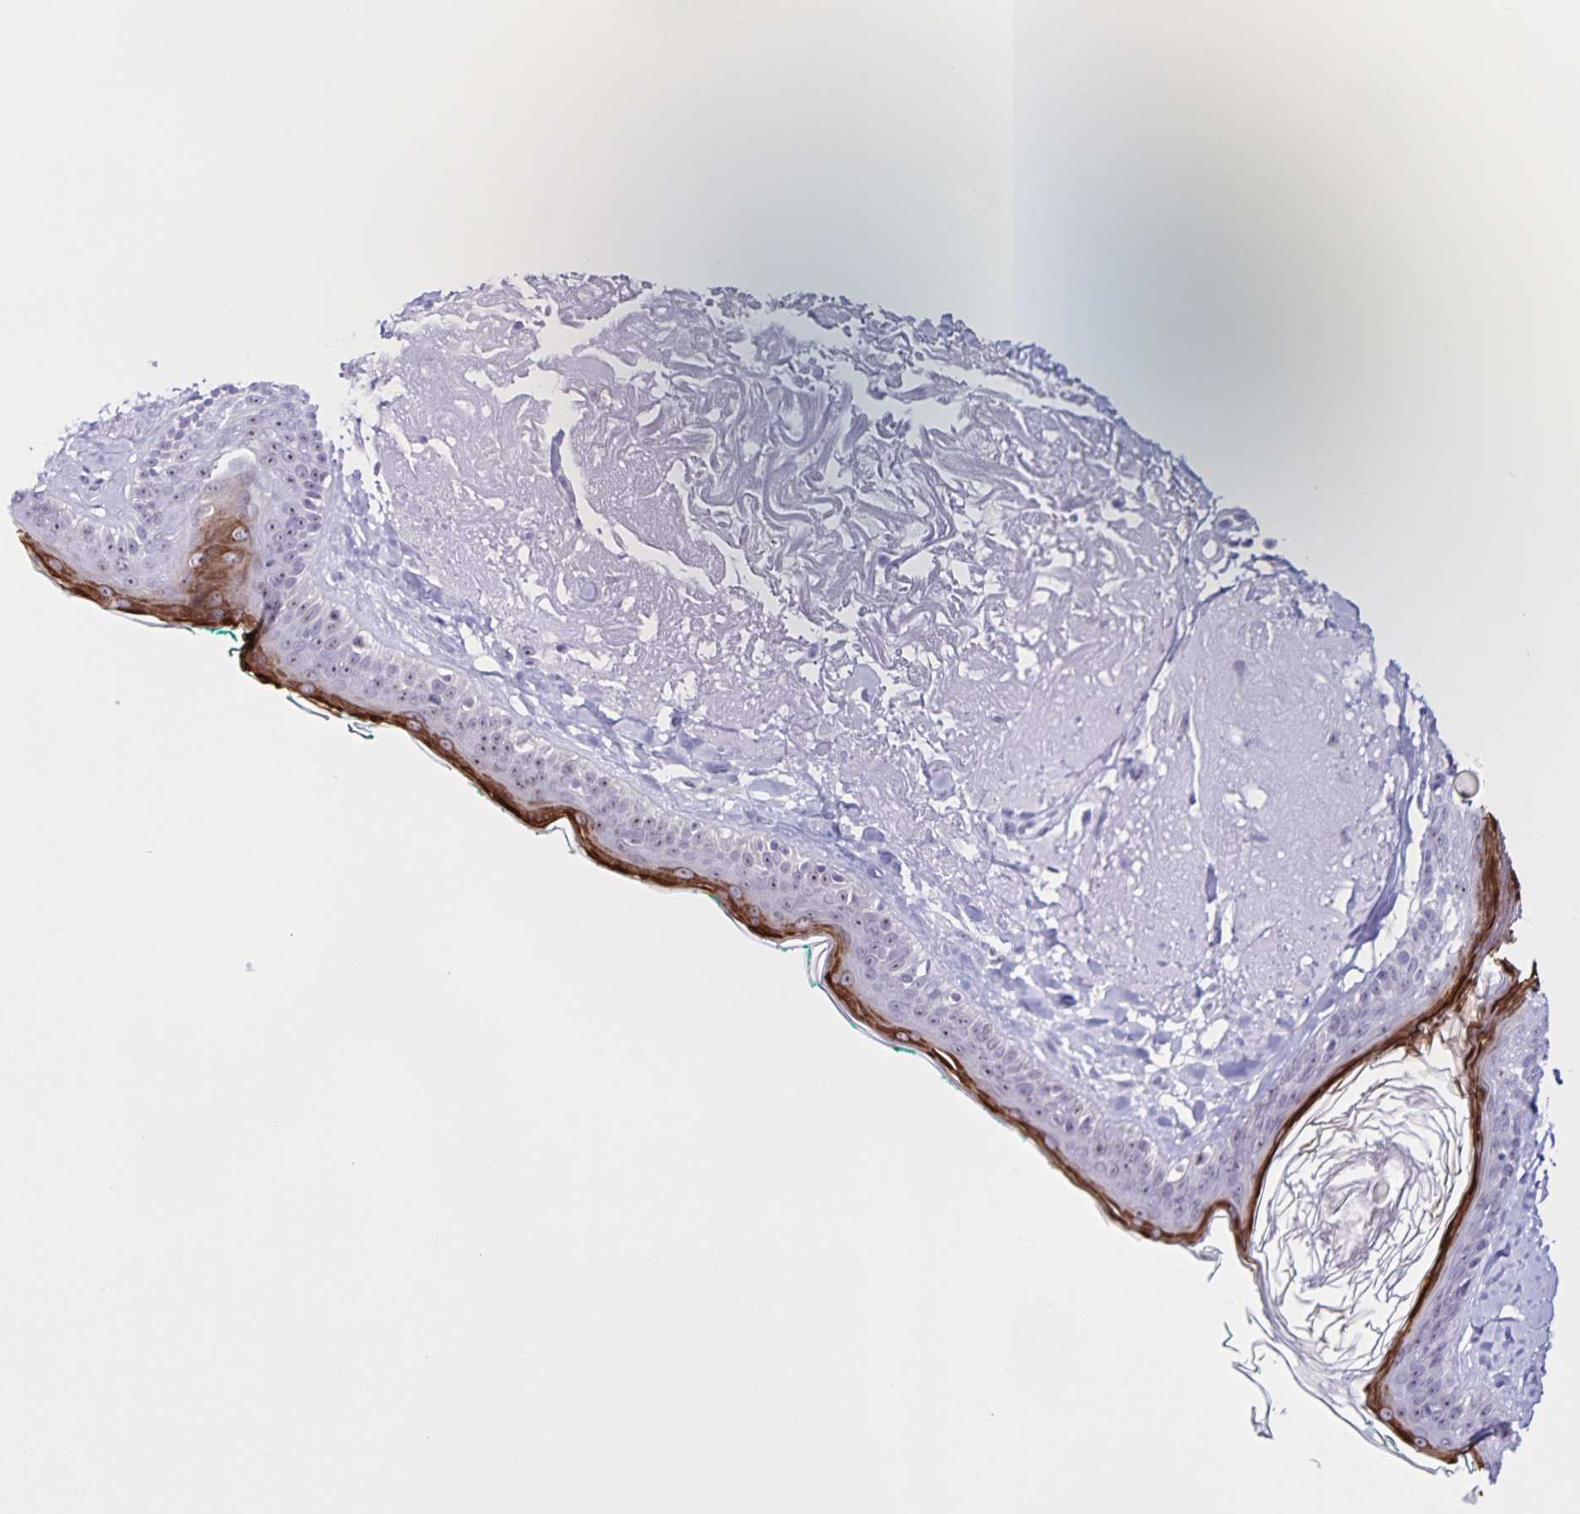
{"staining": {"intensity": "negative", "quantity": "none", "location": "none"}, "tissue": "skin", "cell_type": "Fibroblasts", "image_type": "normal", "snomed": [{"axis": "morphology", "description": "Normal tissue, NOS"}, {"axis": "topography", "description": "Skin"}], "caption": "IHC micrograph of benign human skin stained for a protein (brown), which displays no staining in fibroblasts.", "gene": "FAM170A", "patient": {"sex": "male", "age": 73}}